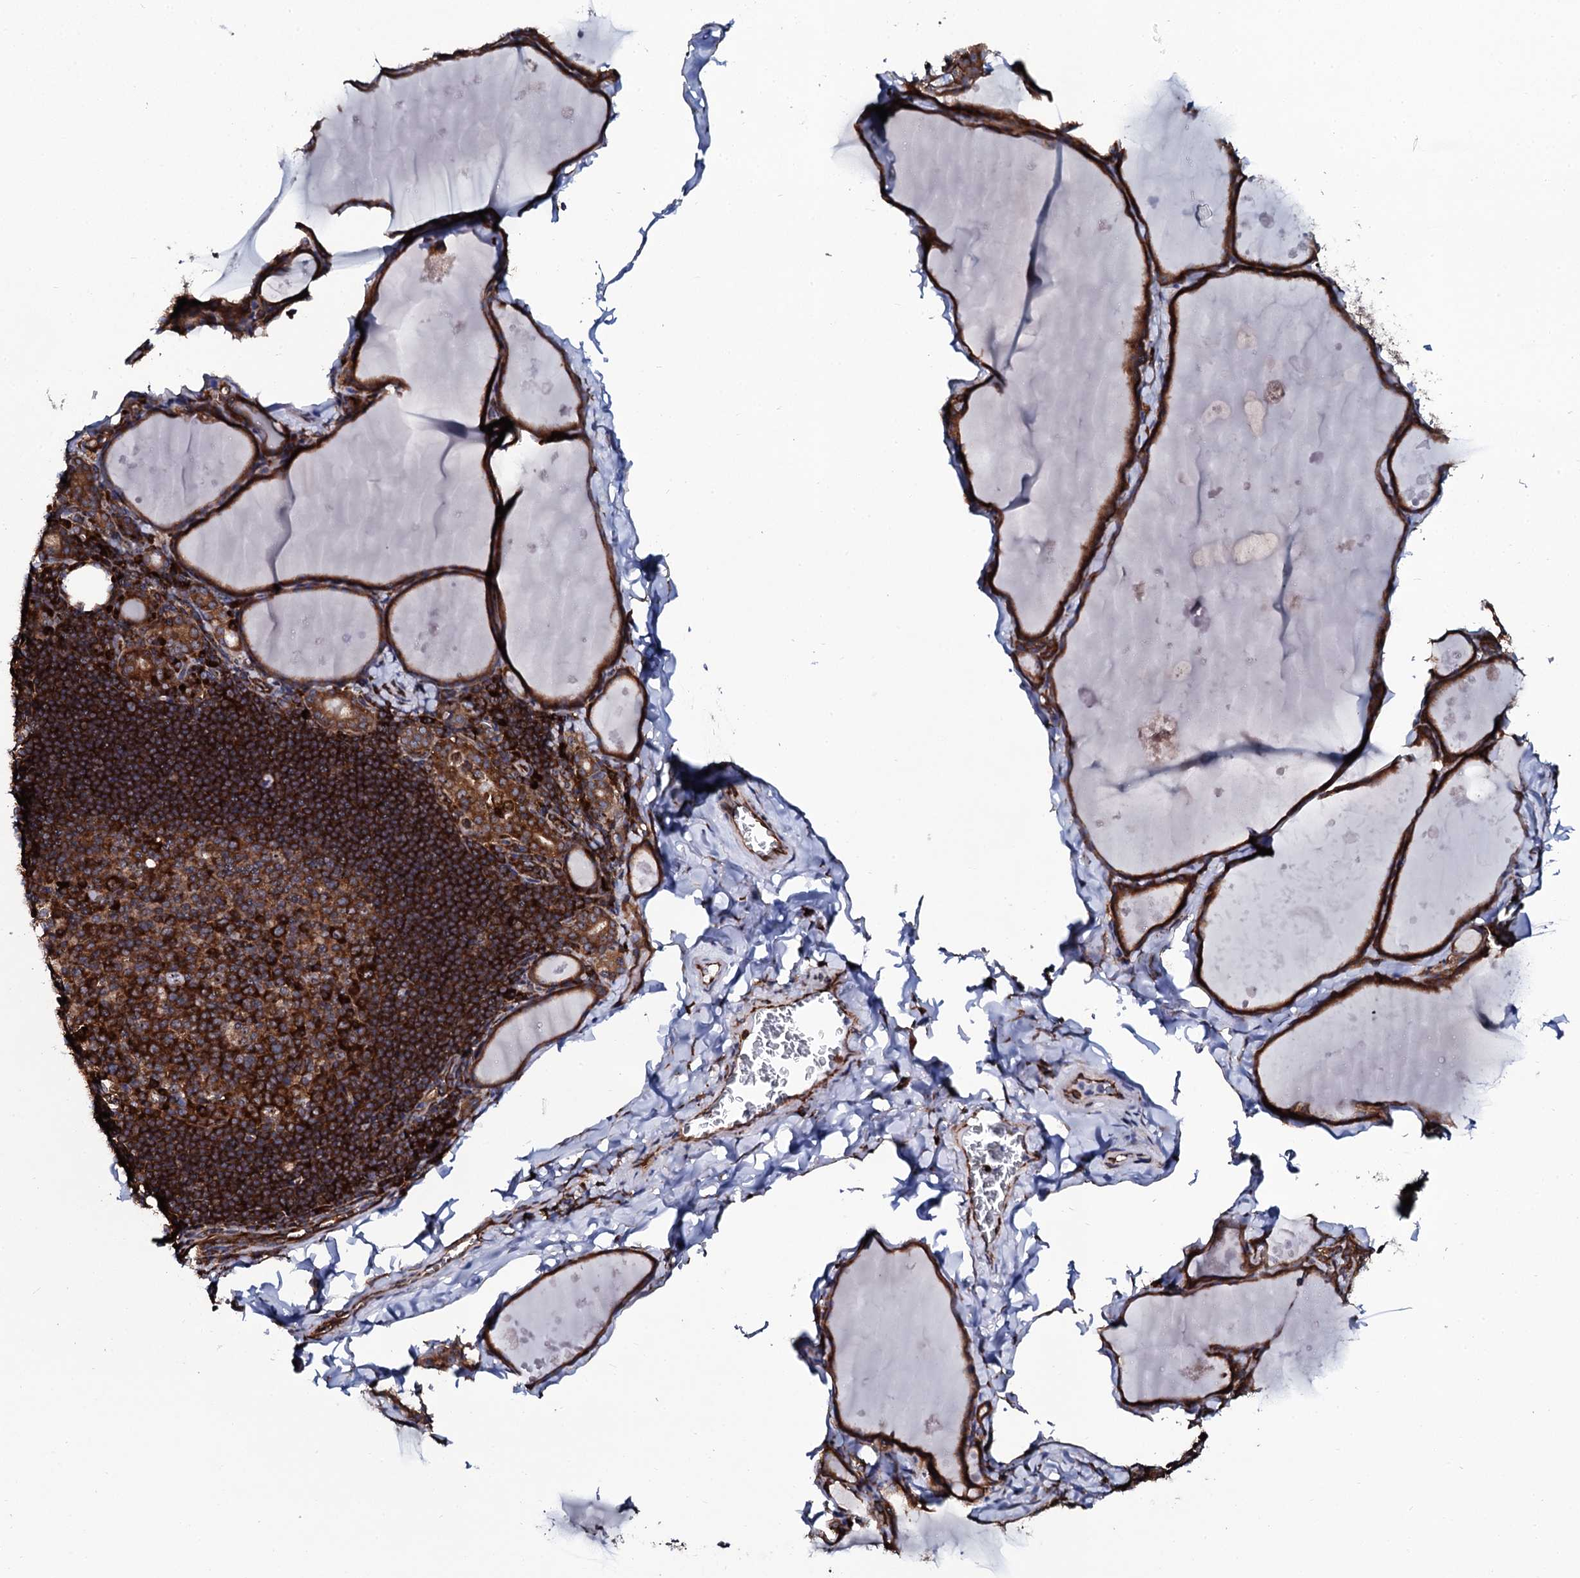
{"staining": {"intensity": "strong", "quantity": ">75%", "location": "cytoplasmic/membranous"}, "tissue": "thyroid gland", "cell_type": "Glandular cells", "image_type": "normal", "snomed": [{"axis": "morphology", "description": "Normal tissue, NOS"}, {"axis": "topography", "description": "Thyroid gland"}], "caption": "There is high levels of strong cytoplasmic/membranous staining in glandular cells of normal thyroid gland, as demonstrated by immunohistochemical staining (brown color).", "gene": "SPTY2D1", "patient": {"sex": "male", "age": 56}}